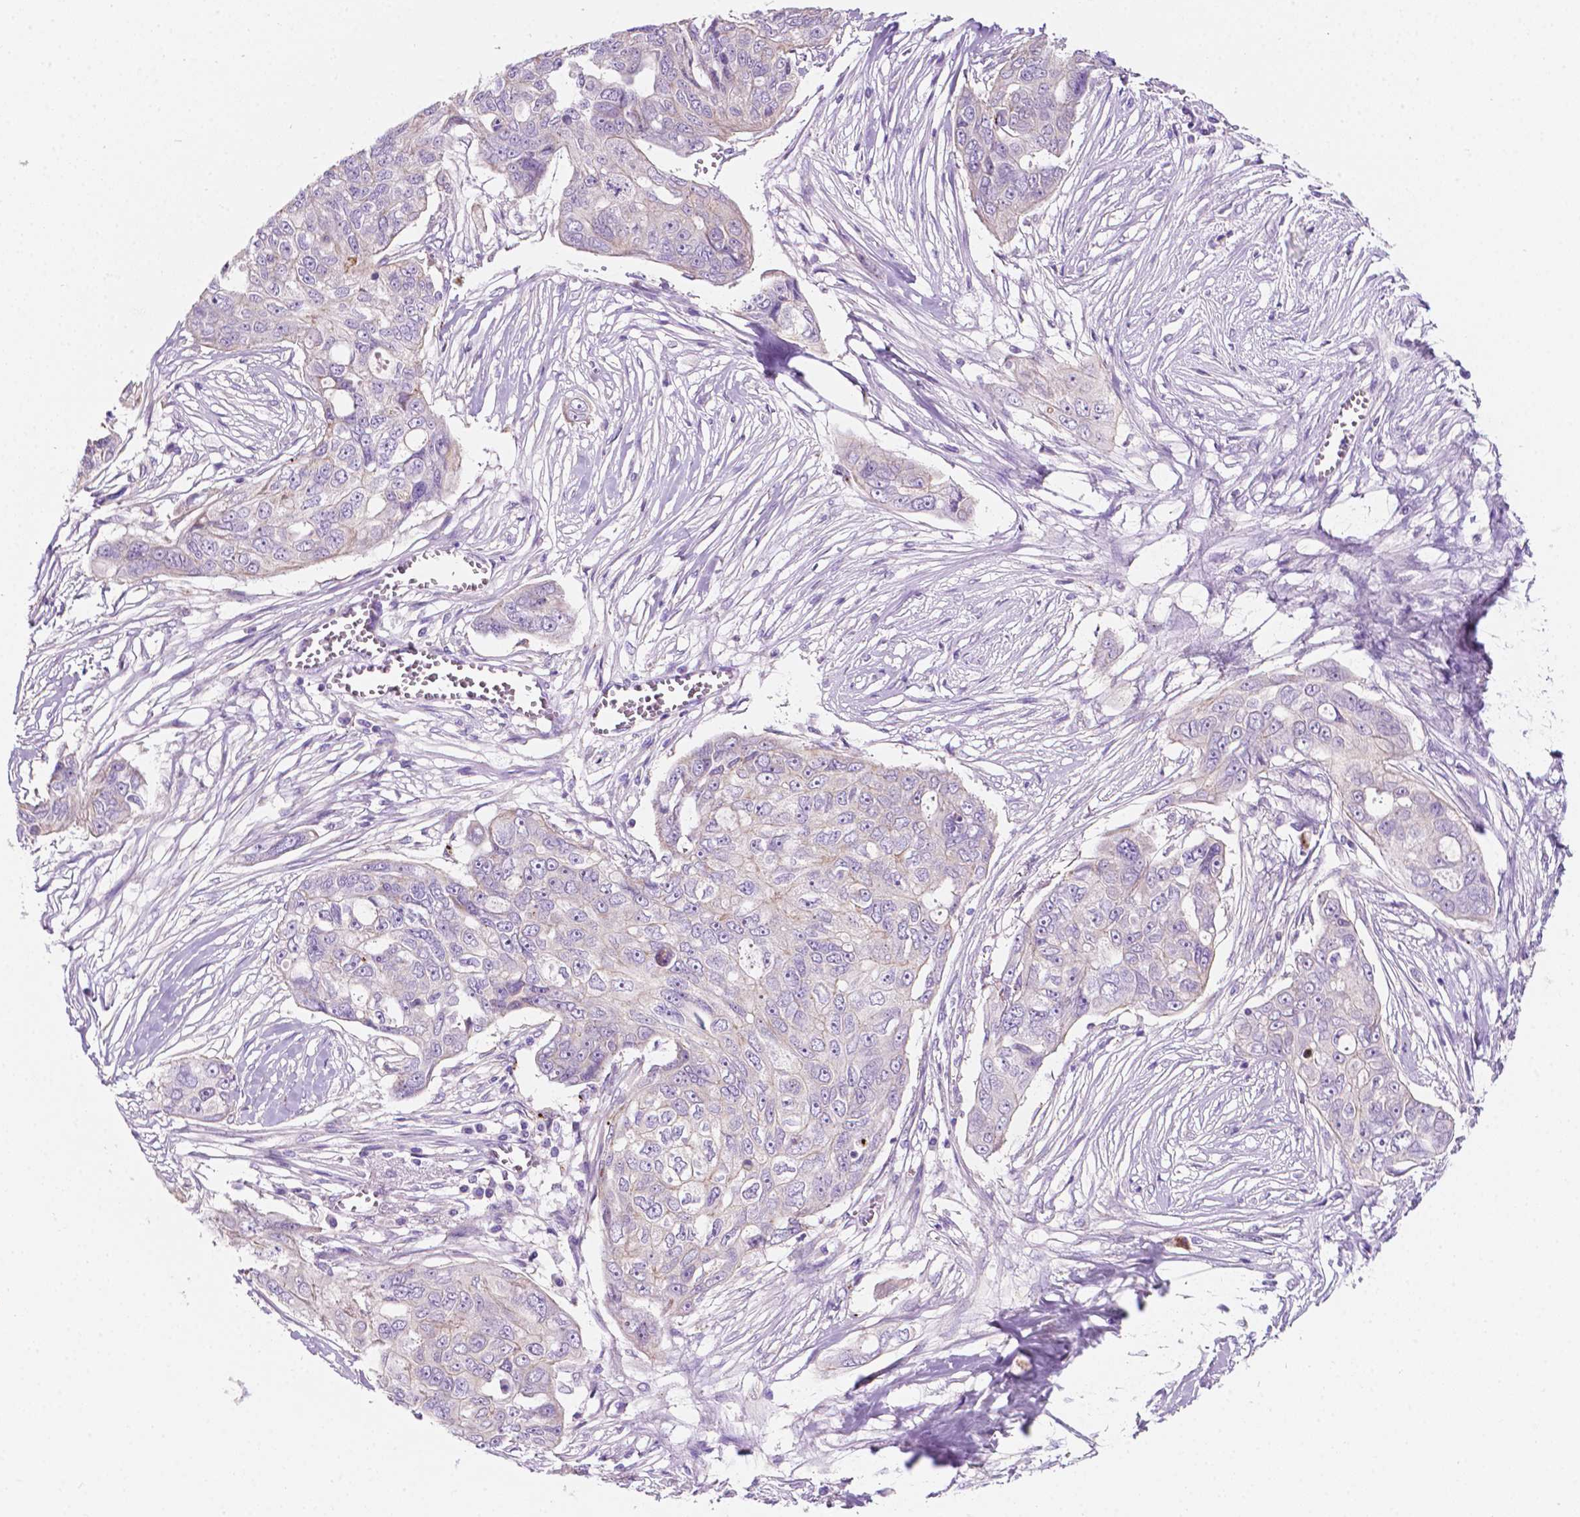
{"staining": {"intensity": "negative", "quantity": "none", "location": "none"}, "tissue": "ovarian cancer", "cell_type": "Tumor cells", "image_type": "cancer", "snomed": [{"axis": "morphology", "description": "Carcinoma, endometroid"}, {"axis": "topography", "description": "Ovary"}], "caption": "IHC image of ovarian endometroid carcinoma stained for a protein (brown), which demonstrates no staining in tumor cells. (DAB (3,3'-diaminobenzidine) immunohistochemistry (IHC), high magnification).", "gene": "NOS1AP", "patient": {"sex": "female", "age": 70}}